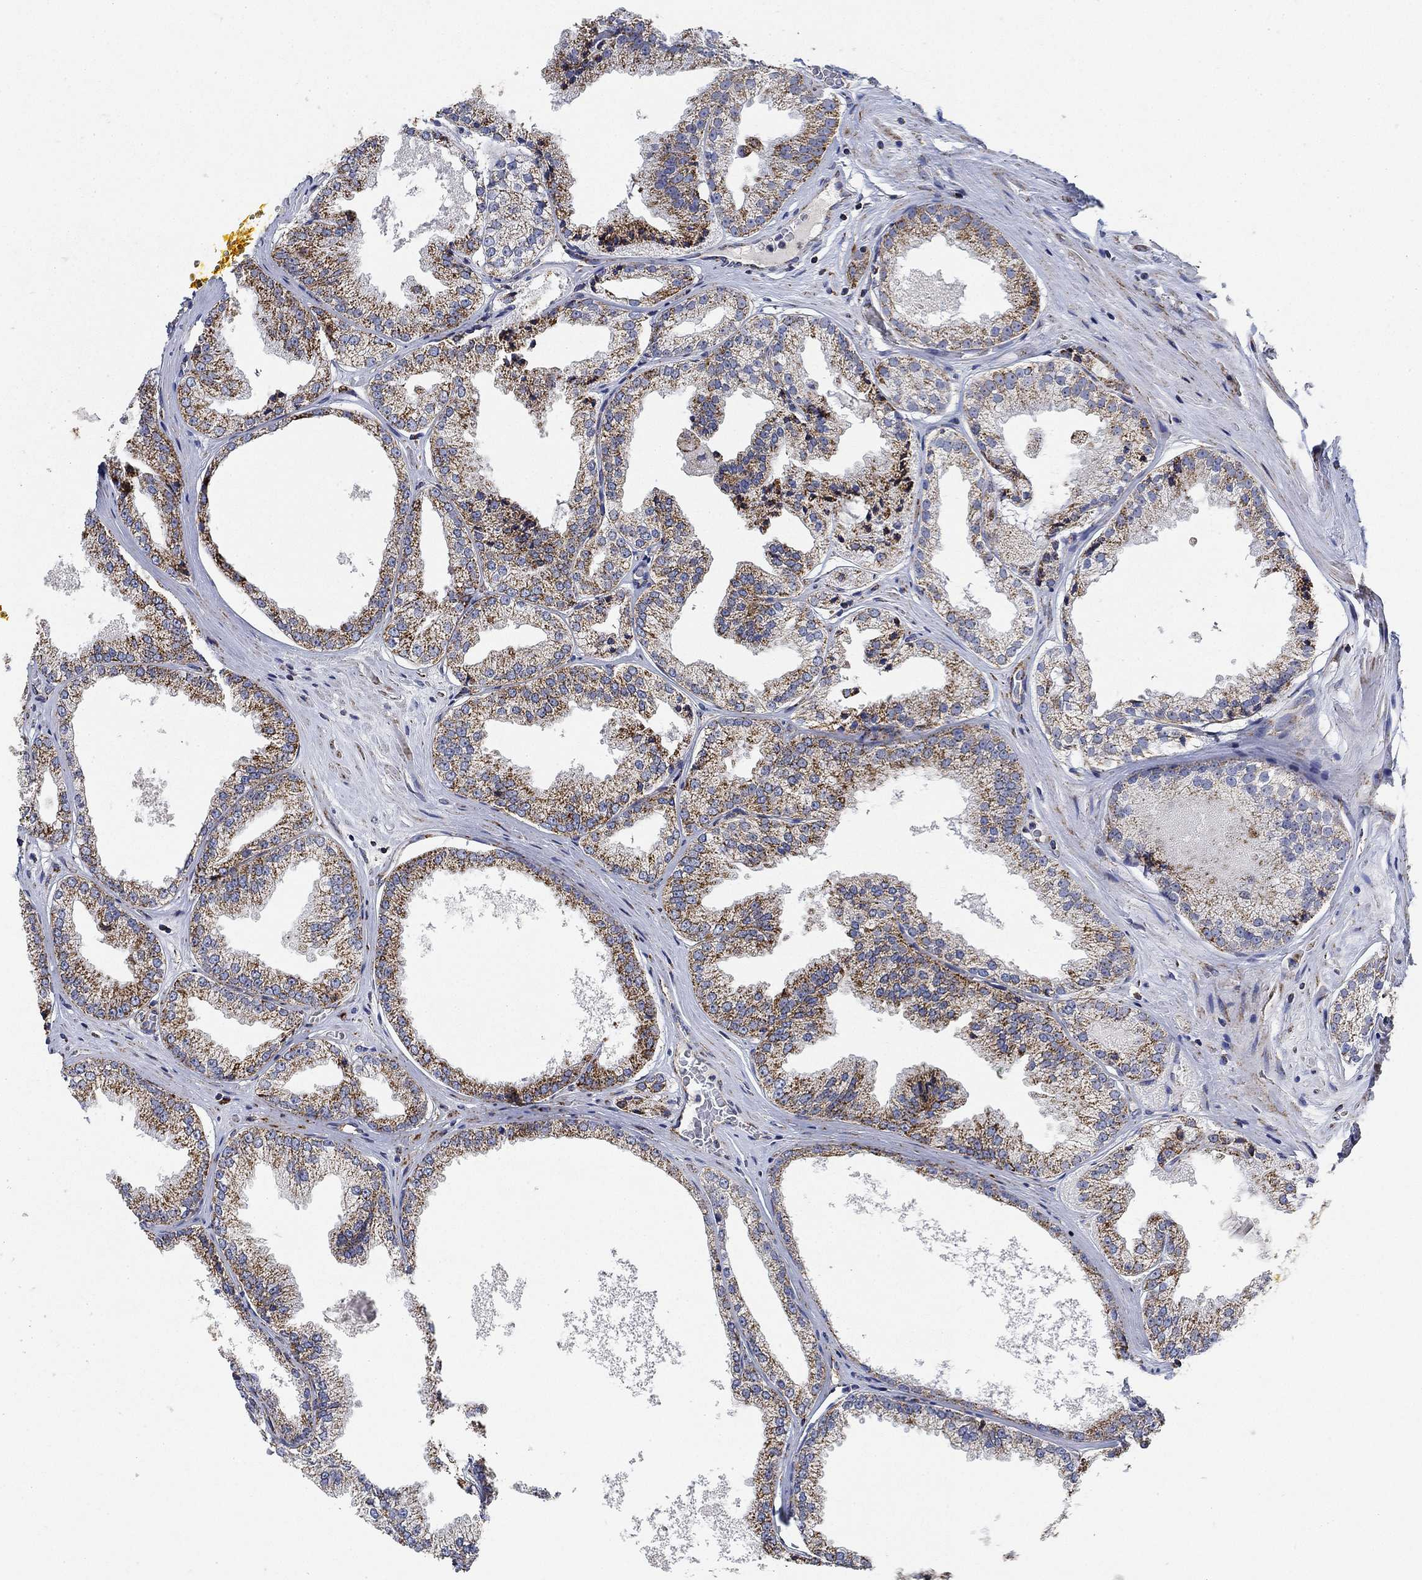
{"staining": {"intensity": "moderate", "quantity": "25%-75%", "location": "cytoplasmic/membranous"}, "tissue": "prostate cancer", "cell_type": "Tumor cells", "image_type": "cancer", "snomed": [{"axis": "morphology", "description": "Adenocarcinoma, Low grade"}, {"axis": "topography", "description": "Prostate"}], "caption": "A brown stain highlights moderate cytoplasmic/membranous positivity of a protein in prostate cancer tumor cells. The staining was performed using DAB (3,3'-diaminobenzidine), with brown indicating positive protein expression. Nuclei are stained blue with hematoxylin.", "gene": "NDUFS3", "patient": {"sex": "male", "age": 68}}